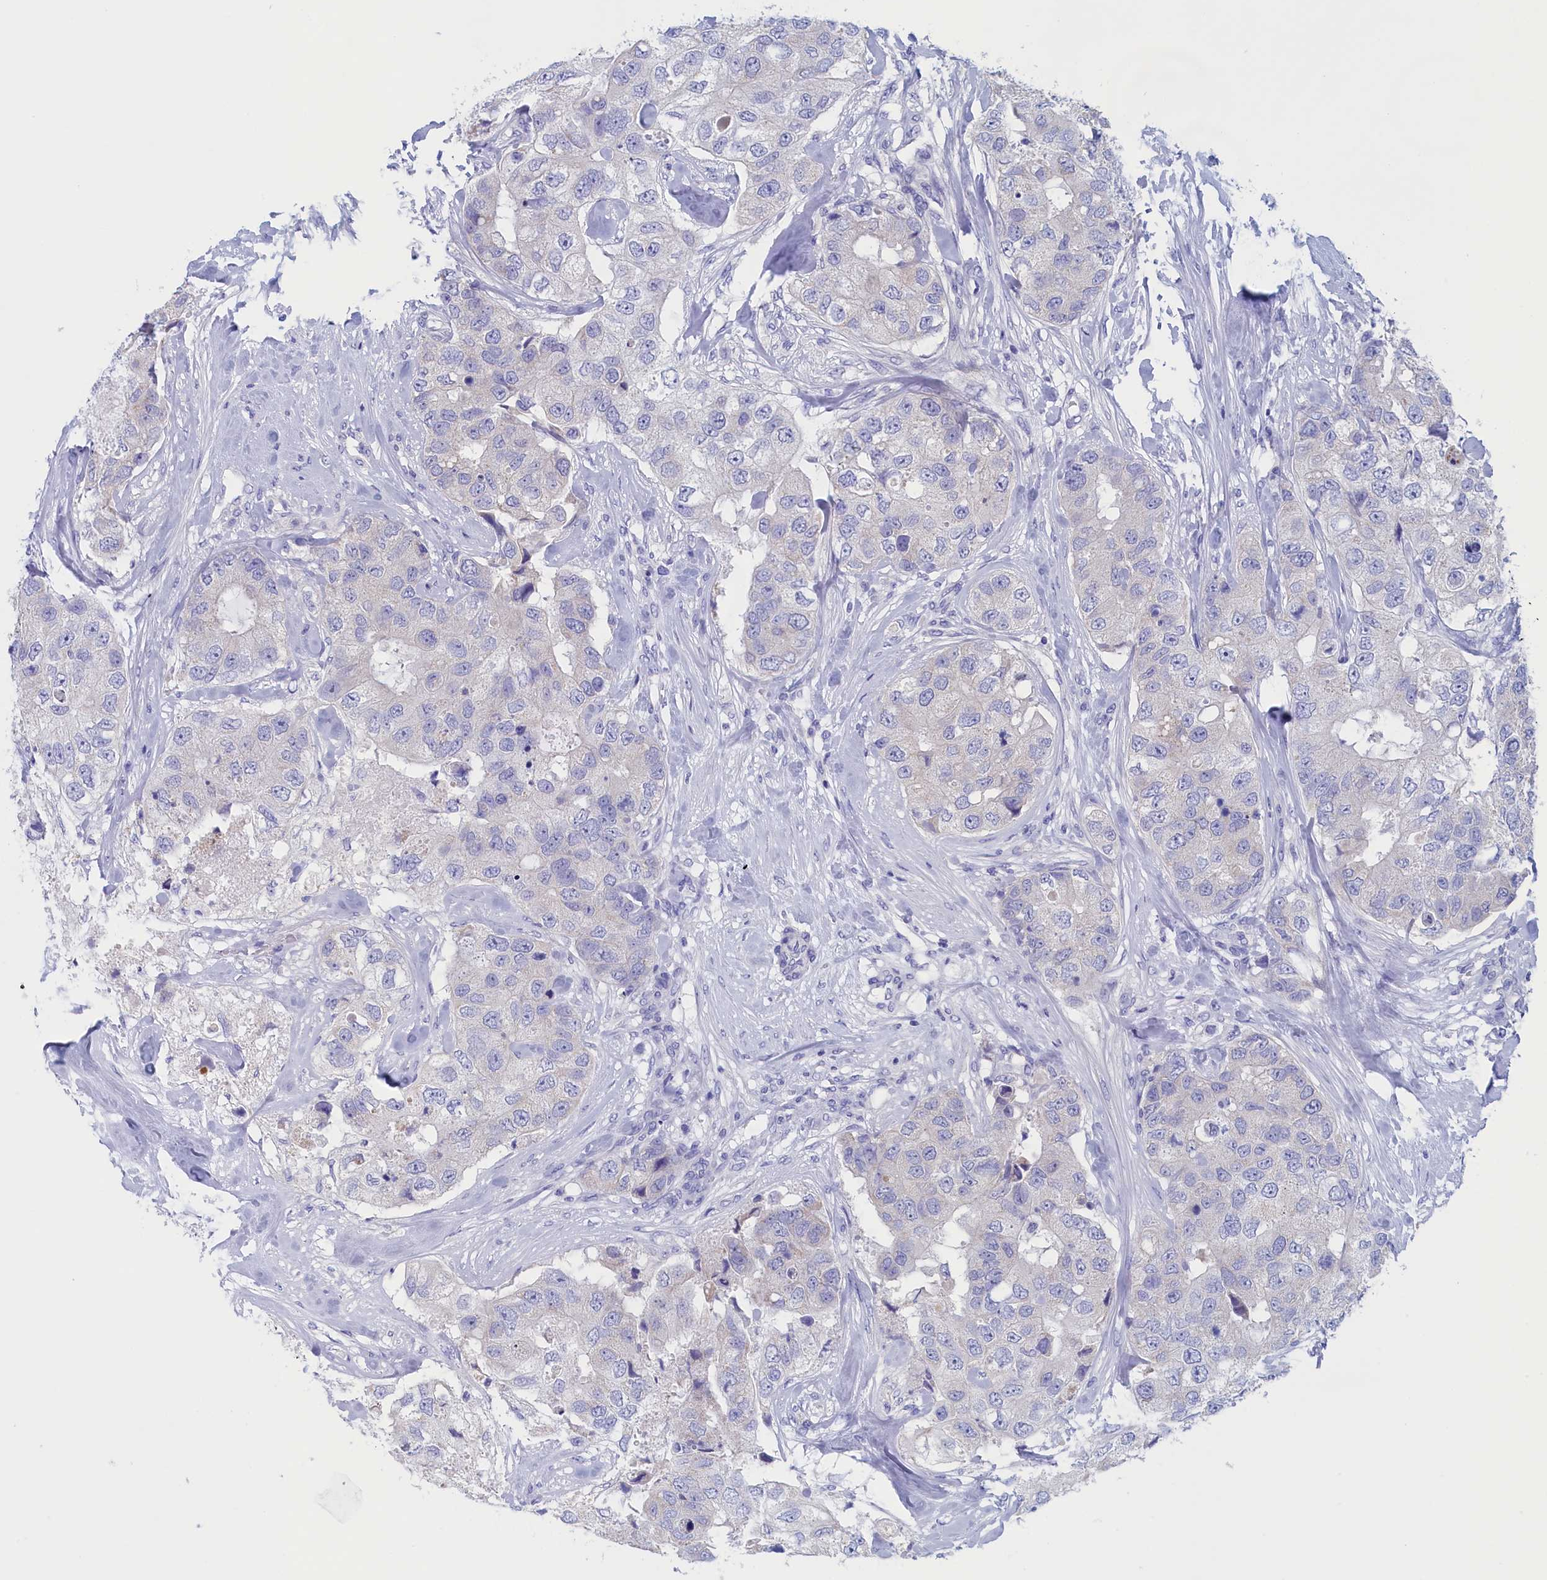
{"staining": {"intensity": "negative", "quantity": "none", "location": "none"}, "tissue": "breast cancer", "cell_type": "Tumor cells", "image_type": "cancer", "snomed": [{"axis": "morphology", "description": "Duct carcinoma"}, {"axis": "topography", "description": "Breast"}], "caption": "Immunohistochemical staining of breast cancer demonstrates no significant staining in tumor cells.", "gene": "ANKRD2", "patient": {"sex": "female", "age": 62}}